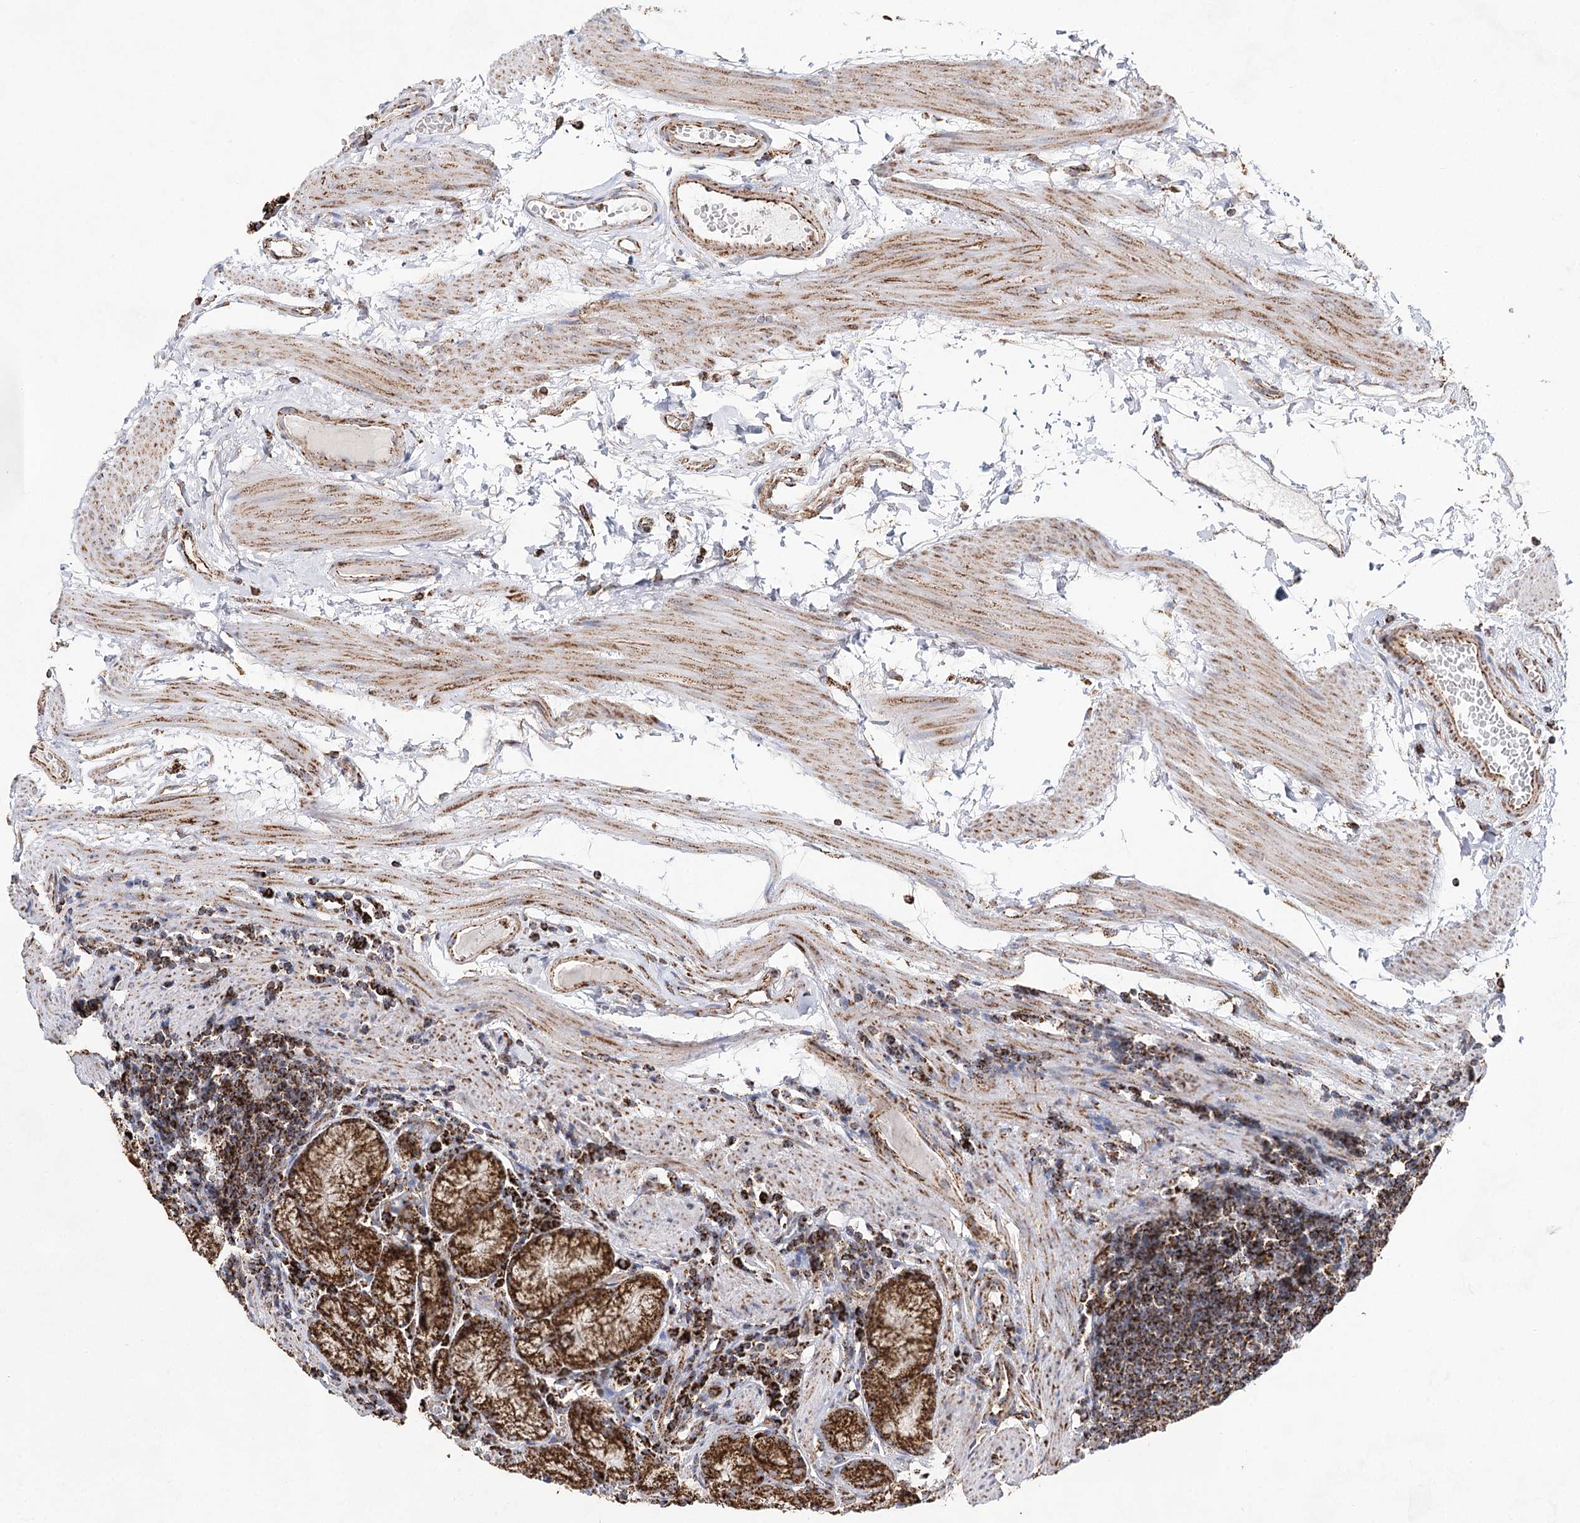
{"staining": {"intensity": "strong", "quantity": ">75%", "location": "cytoplasmic/membranous"}, "tissue": "stomach", "cell_type": "Glandular cells", "image_type": "normal", "snomed": [{"axis": "morphology", "description": "Normal tissue, NOS"}, {"axis": "topography", "description": "Stomach"}], "caption": "A high amount of strong cytoplasmic/membranous positivity is identified in approximately >75% of glandular cells in unremarkable stomach.", "gene": "NADK2", "patient": {"sex": "male", "age": 55}}